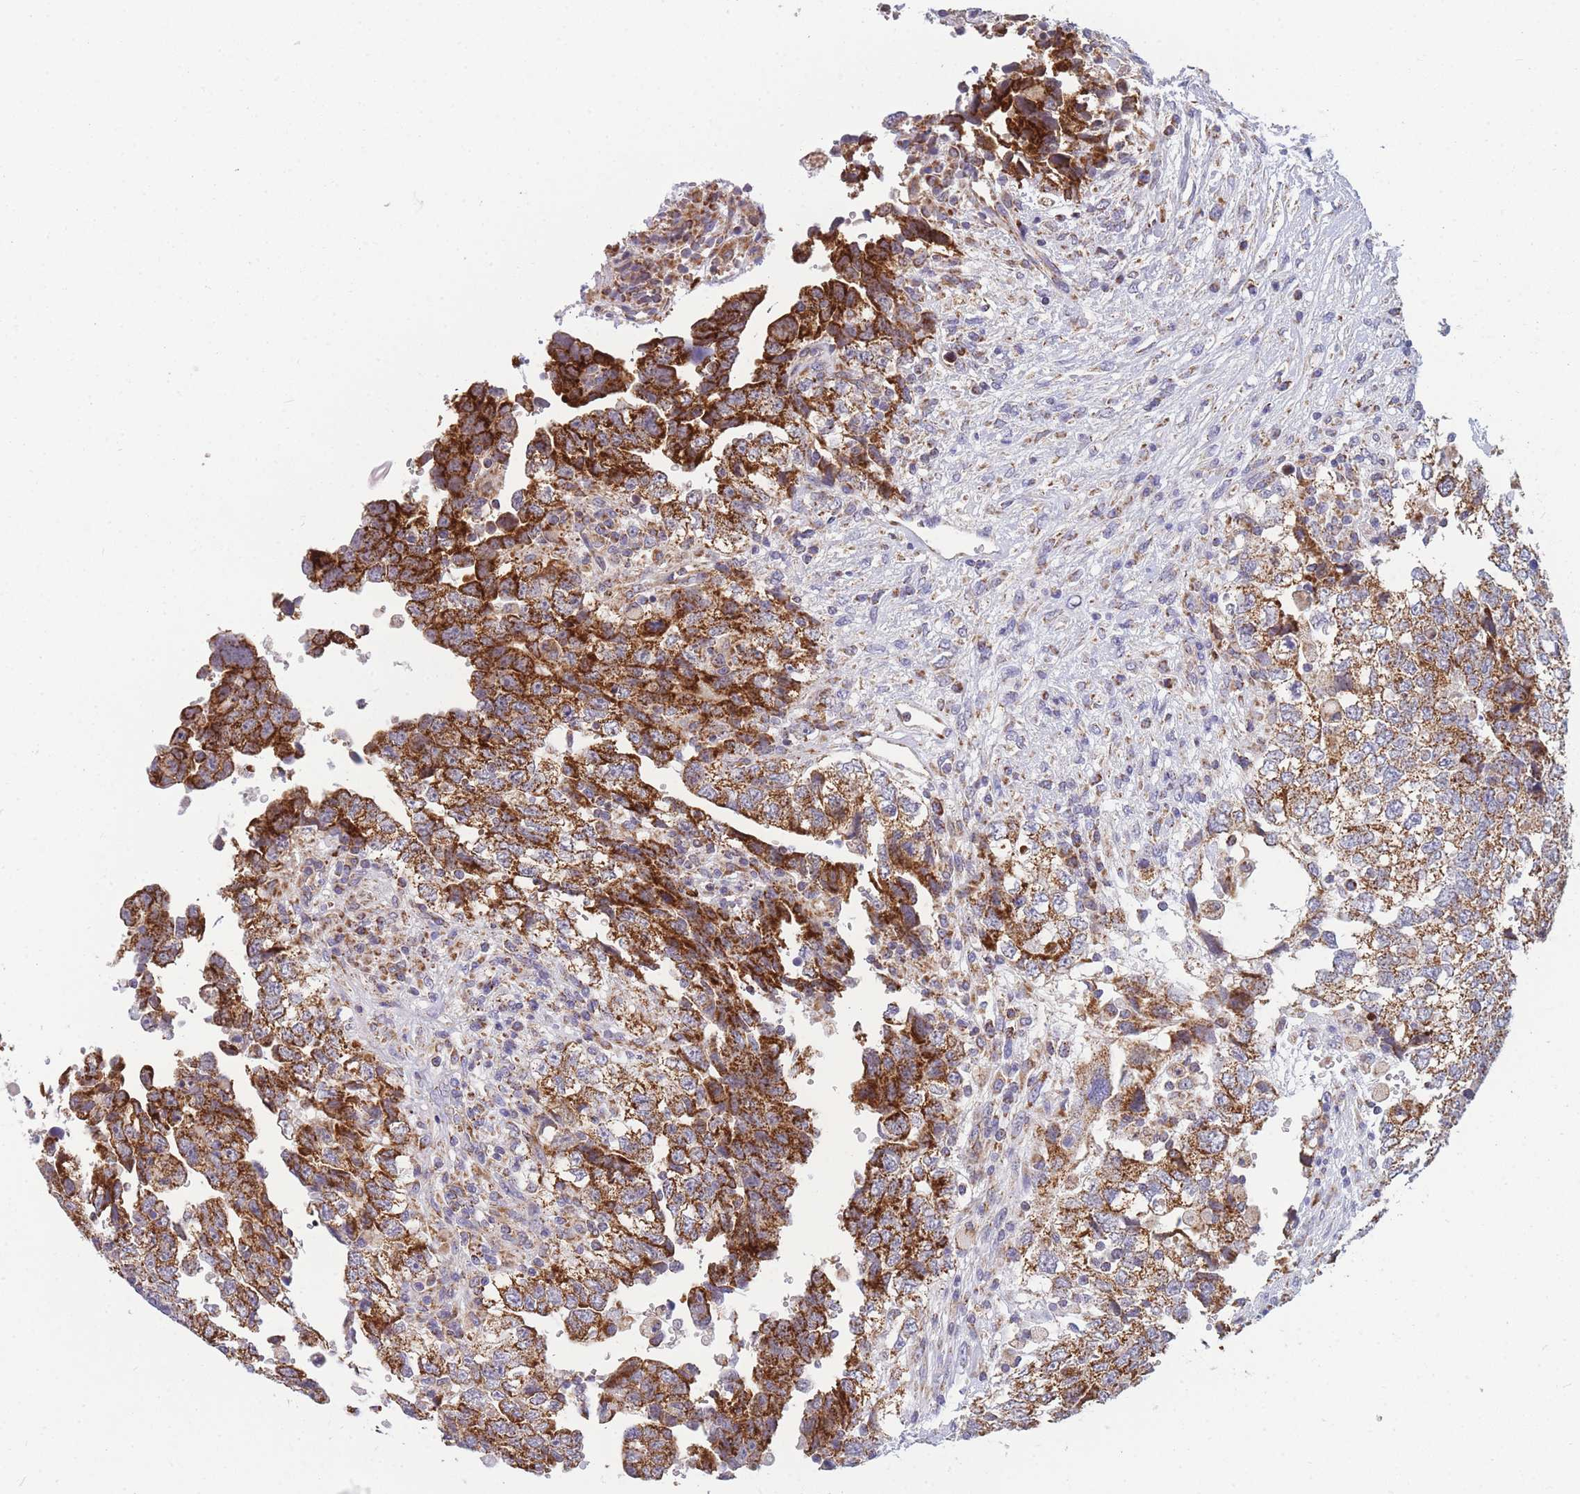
{"staining": {"intensity": "strong", "quantity": ">75%", "location": "cytoplasmic/membranous"}, "tissue": "testis cancer", "cell_type": "Tumor cells", "image_type": "cancer", "snomed": [{"axis": "morphology", "description": "Carcinoma, Embryonal, NOS"}, {"axis": "topography", "description": "Testis"}], "caption": "Embryonal carcinoma (testis) was stained to show a protein in brown. There is high levels of strong cytoplasmic/membranous positivity in approximately >75% of tumor cells.", "gene": "MRPS11", "patient": {"sex": "male", "age": 37}}